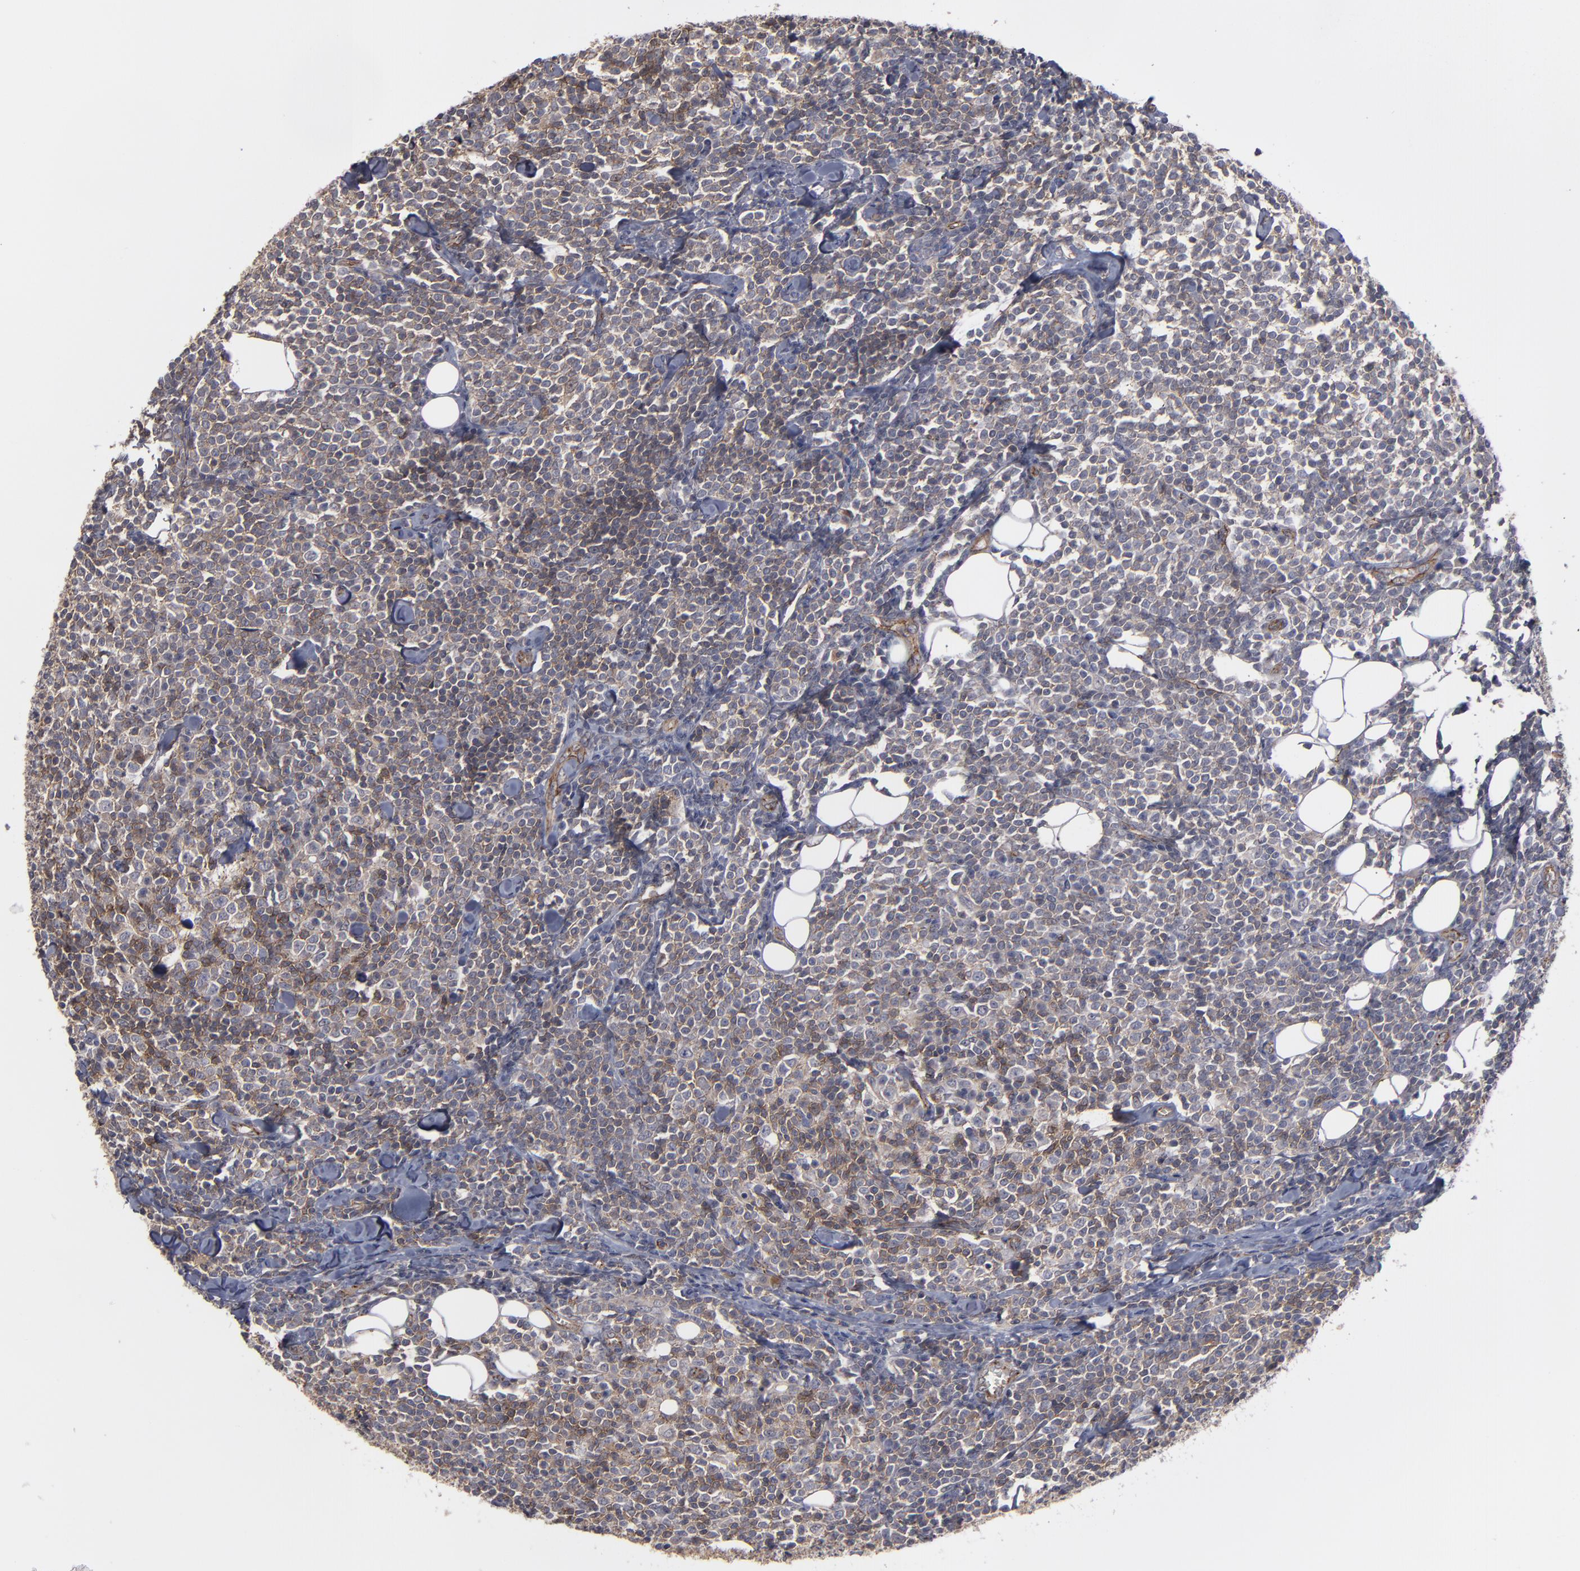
{"staining": {"intensity": "weak", "quantity": "25%-75%", "location": "cytoplasmic/membranous"}, "tissue": "lymphoma", "cell_type": "Tumor cells", "image_type": "cancer", "snomed": [{"axis": "morphology", "description": "Malignant lymphoma, non-Hodgkin's type, Low grade"}, {"axis": "topography", "description": "Soft tissue"}], "caption": "Immunohistochemistry (IHC) of human malignant lymphoma, non-Hodgkin's type (low-grade) shows low levels of weak cytoplasmic/membranous staining in approximately 25%-75% of tumor cells.", "gene": "TJP1", "patient": {"sex": "male", "age": 92}}